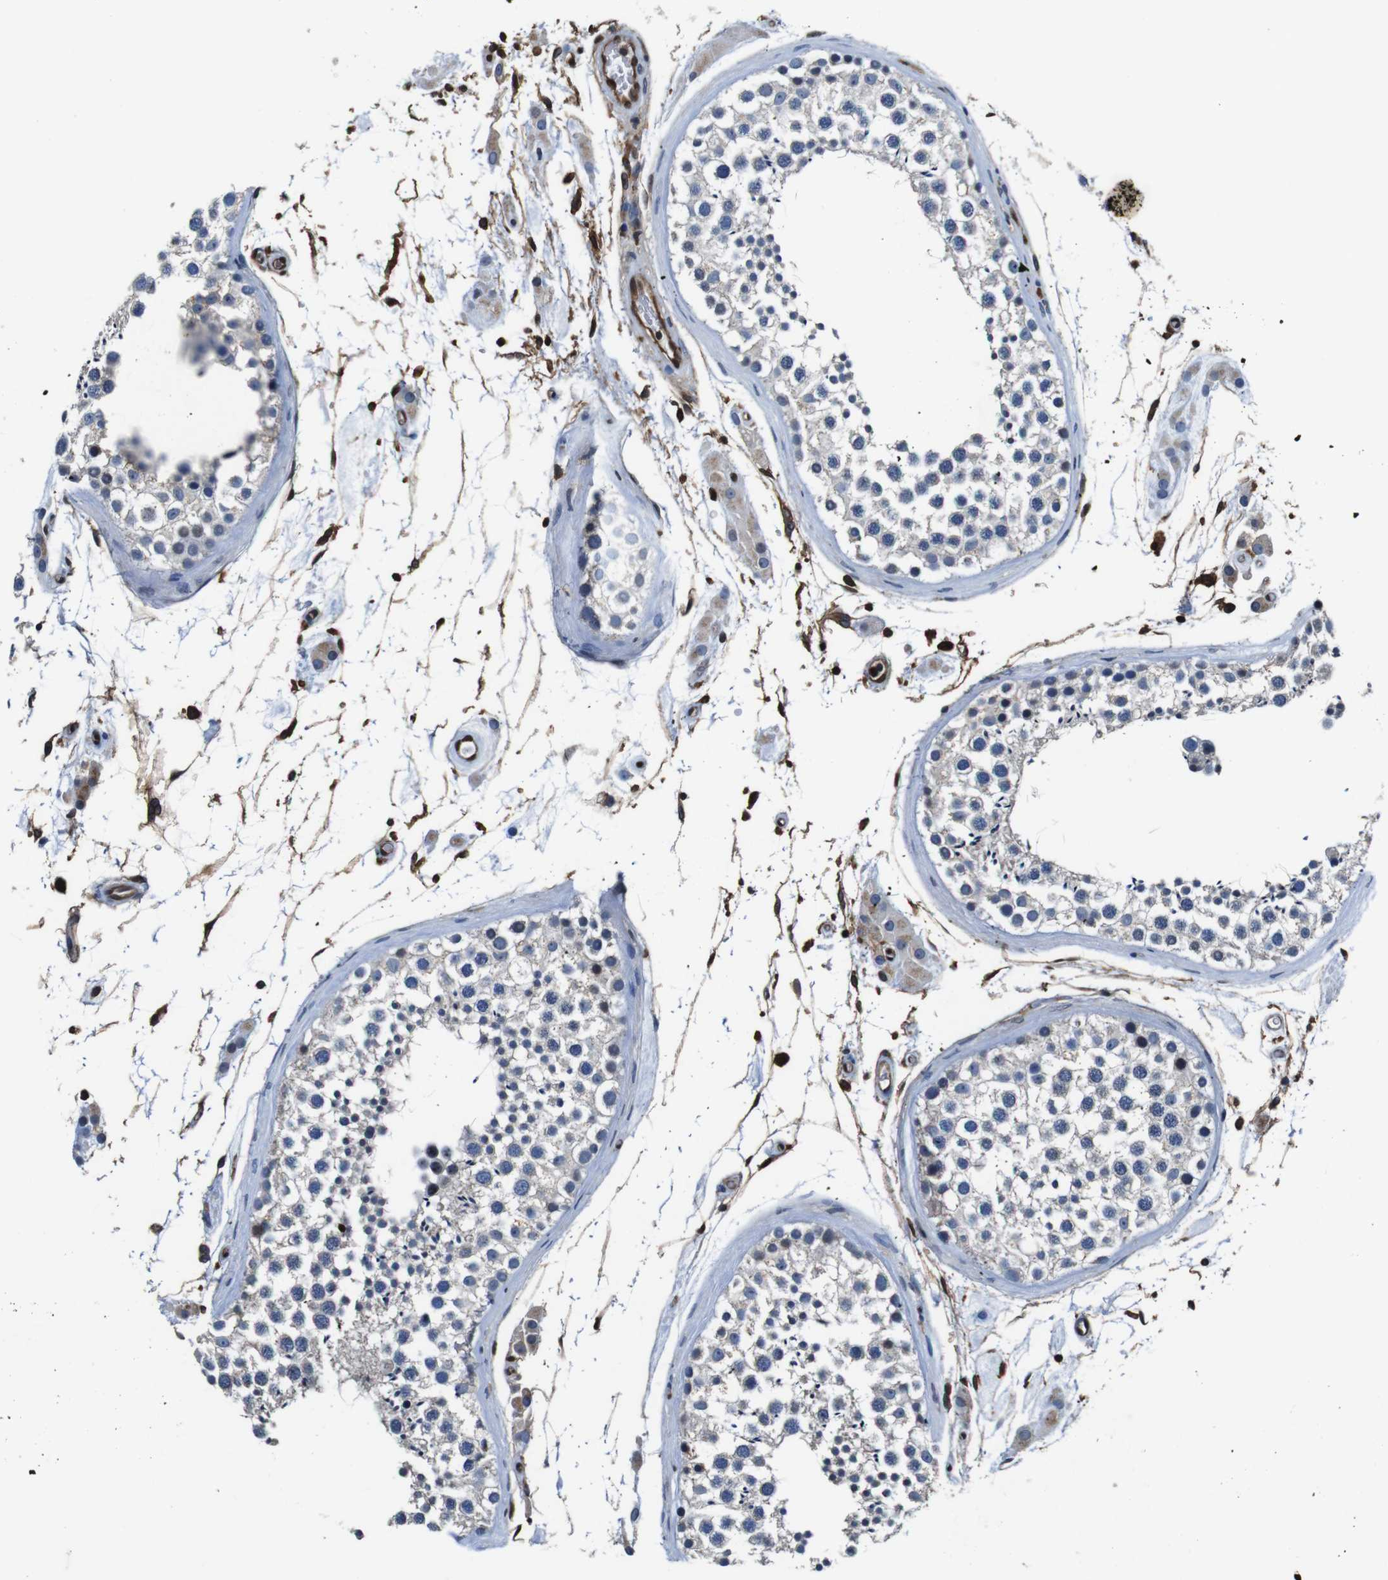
{"staining": {"intensity": "negative", "quantity": "none", "location": "none"}, "tissue": "testis", "cell_type": "Cells in seminiferous ducts", "image_type": "normal", "snomed": [{"axis": "morphology", "description": "Normal tissue, NOS"}, {"axis": "topography", "description": "Testis"}], "caption": "Photomicrograph shows no protein staining in cells in seminiferous ducts of unremarkable testis.", "gene": "ANXA1", "patient": {"sex": "male", "age": 46}}